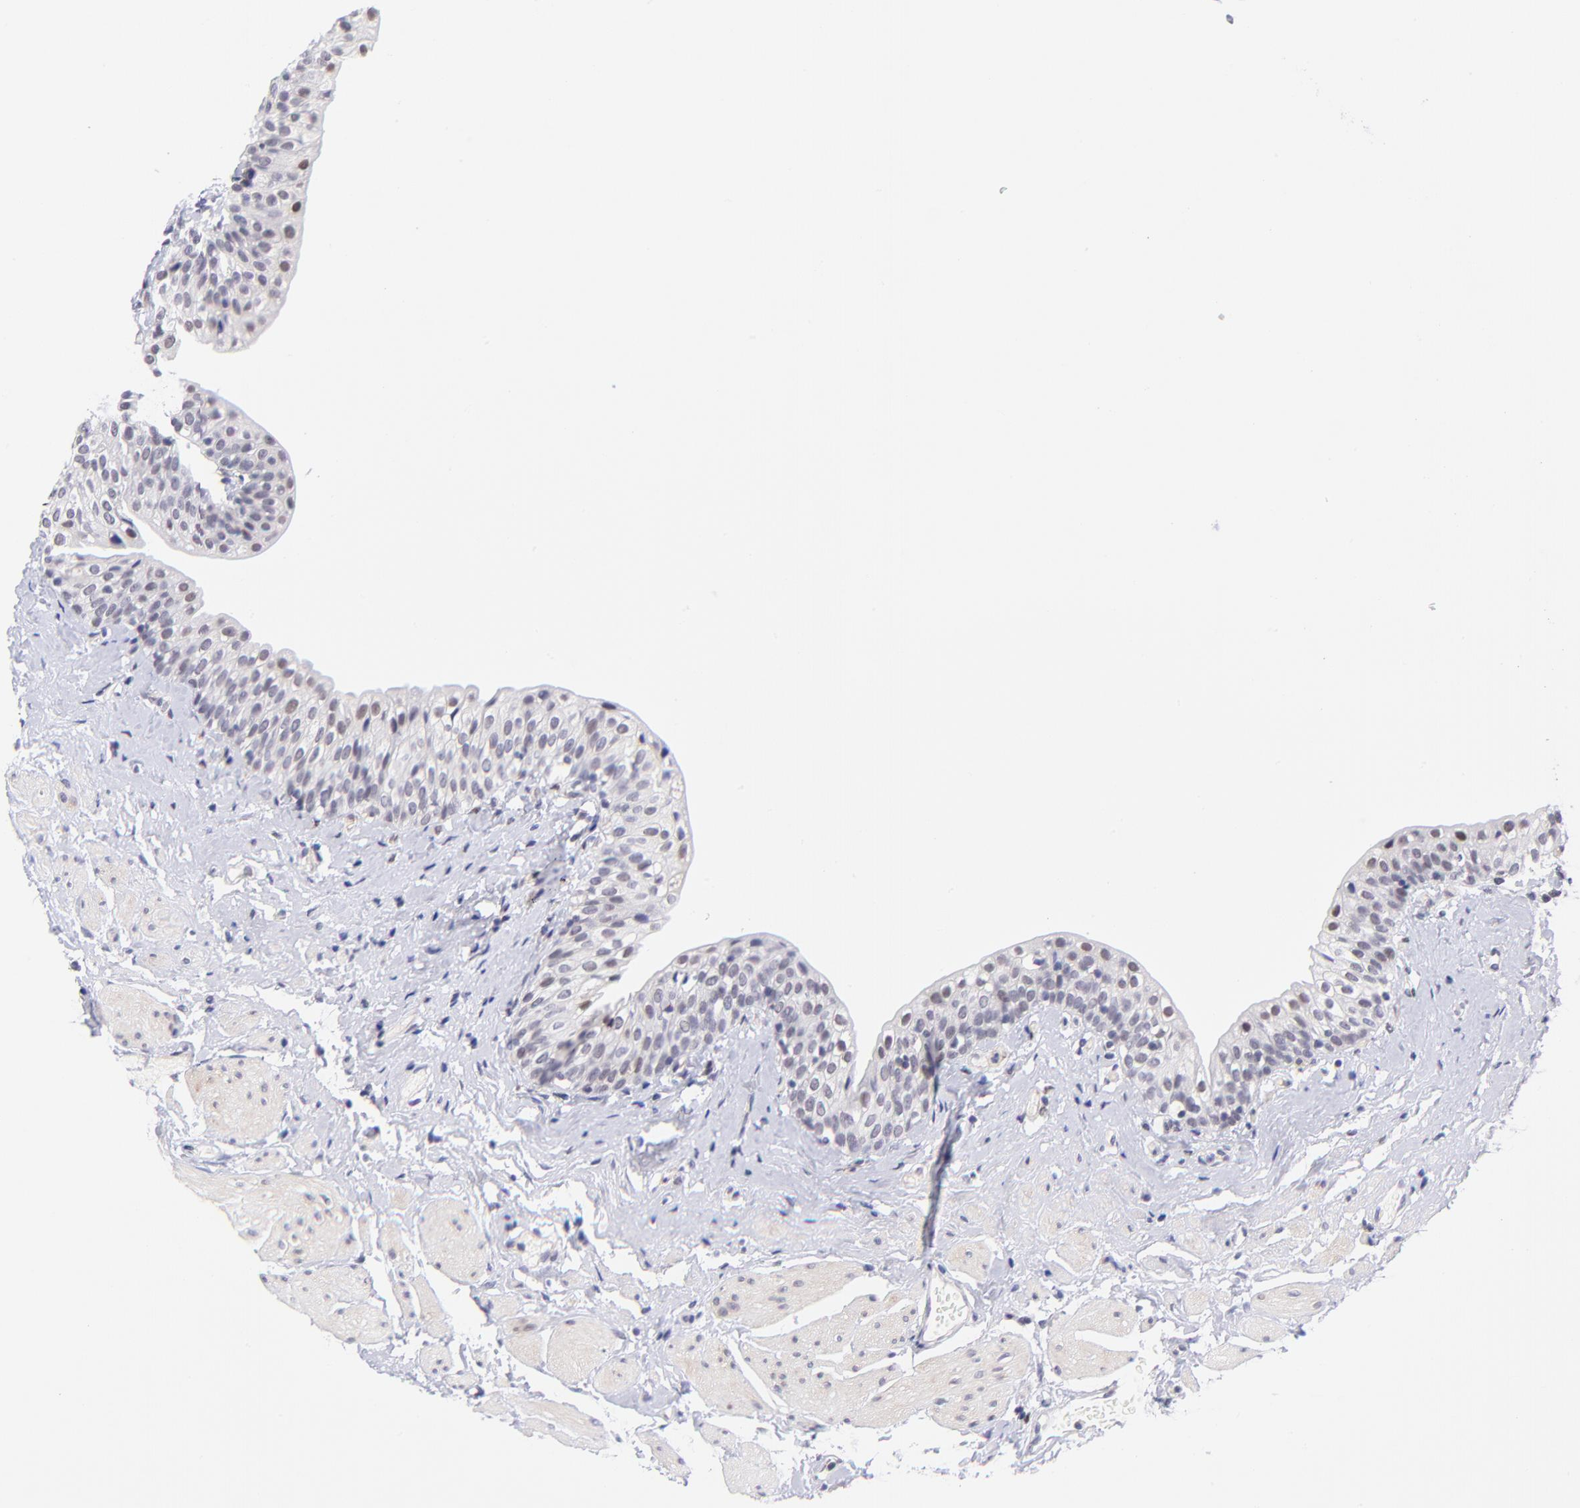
{"staining": {"intensity": "weak", "quantity": "<25%", "location": "nuclear"}, "tissue": "urinary bladder", "cell_type": "Urothelial cells", "image_type": "normal", "snomed": [{"axis": "morphology", "description": "Normal tissue, NOS"}, {"axis": "topography", "description": "Urinary bladder"}], "caption": "Immunohistochemistry of benign human urinary bladder shows no staining in urothelial cells. (IHC, brightfield microscopy, high magnification).", "gene": "SOX6", "patient": {"sex": "male", "age": 59}}